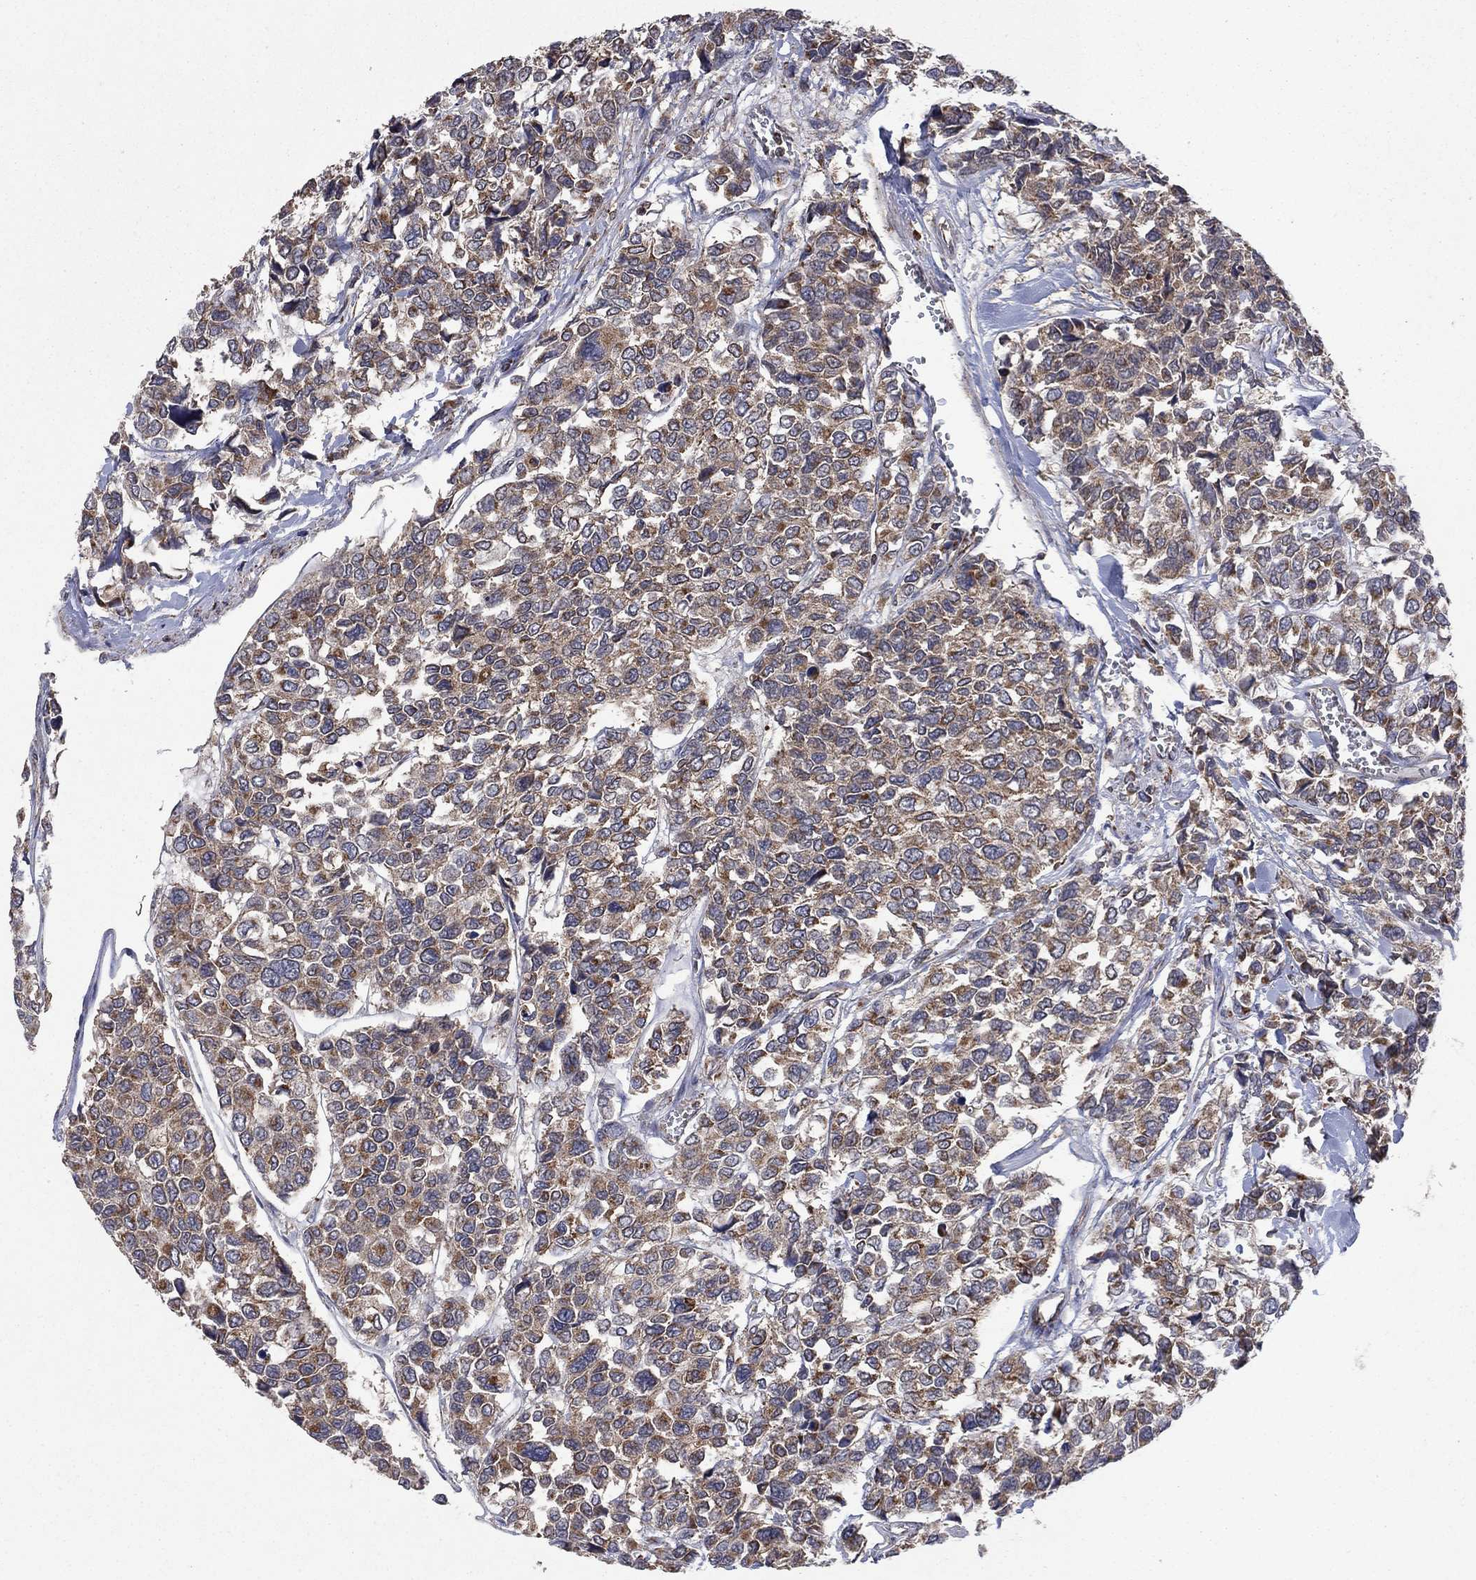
{"staining": {"intensity": "moderate", "quantity": "25%-75%", "location": "cytoplasmic/membranous"}, "tissue": "urothelial cancer", "cell_type": "Tumor cells", "image_type": "cancer", "snomed": [{"axis": "morphology", "description": "Urothelial carcinoma, High grade"}, {"axis": "topography", "description": "Urinary bladder"}], "caption": "Approximately 25%-75% of tumor cells in human urothelial cancer reveal moderate cytoplasmic/membranous protein expression as visualized by brown immunohistochemical staining.", "gene": "DPH1", "patient": {"sex": "male", "age": 77}}